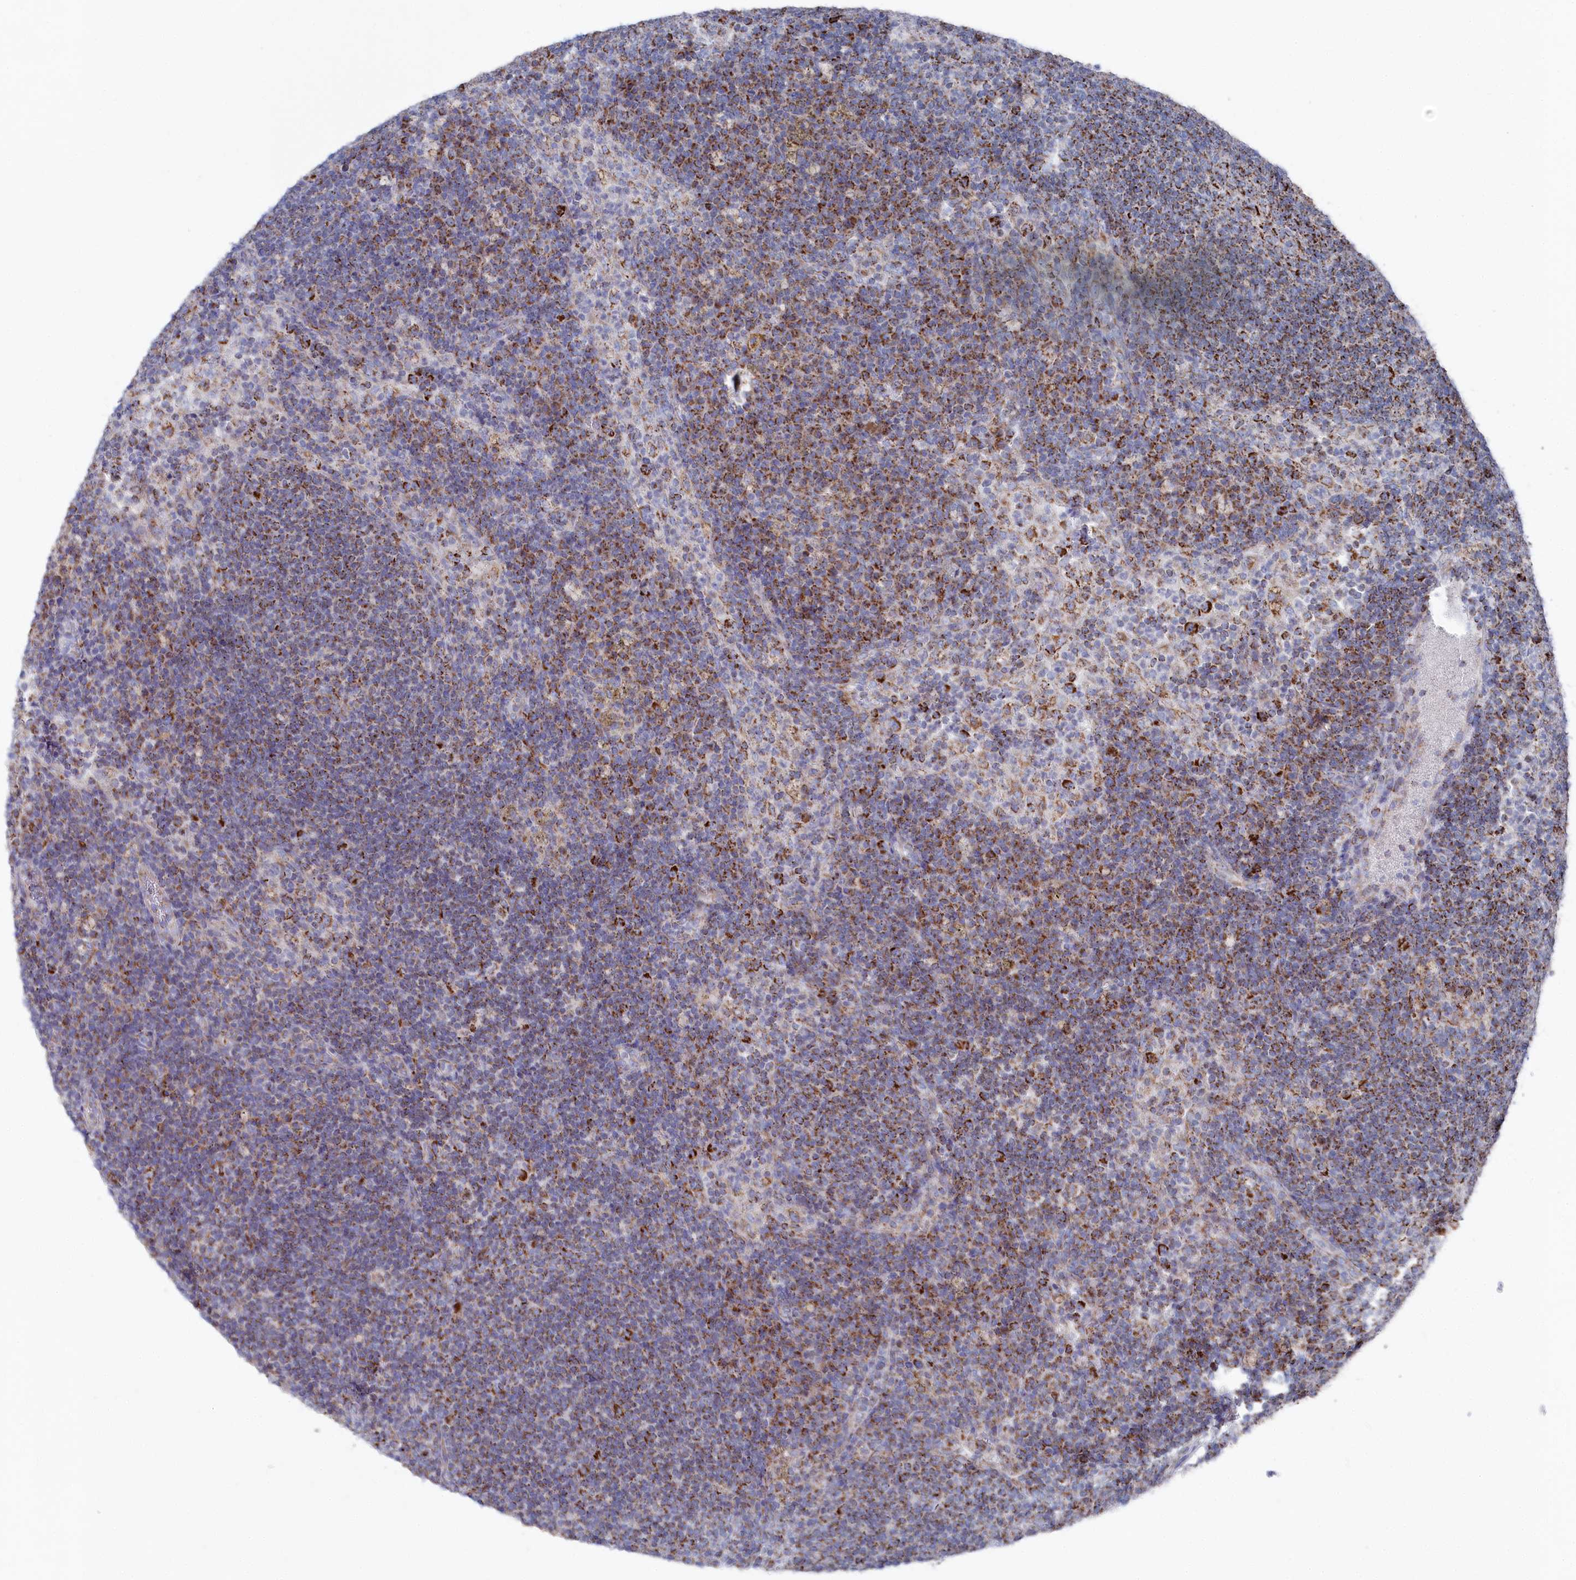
{"staining": {"intensity": "strong", "quantity": "<25%", "location": "cytoplasmic/membranous"}, "tissue": "lymph node", "cell_type": "Germinal center cells", "image_type": "normal", "snomed": [{"axis": "morphology", "description": "Normal tissue, NOS"}, {"axis": "topography", "description": "Lymph node"}], "caption": "A high-resolution histopathology image shows IHC staining of benign lymph node, which reveals strong cytoplasmic/membranous staining in about <25% of germinal center cells. Nuclei are stained in blue.", "gene": "GLS2", "patient": {"sex": "female", "age": 70}}